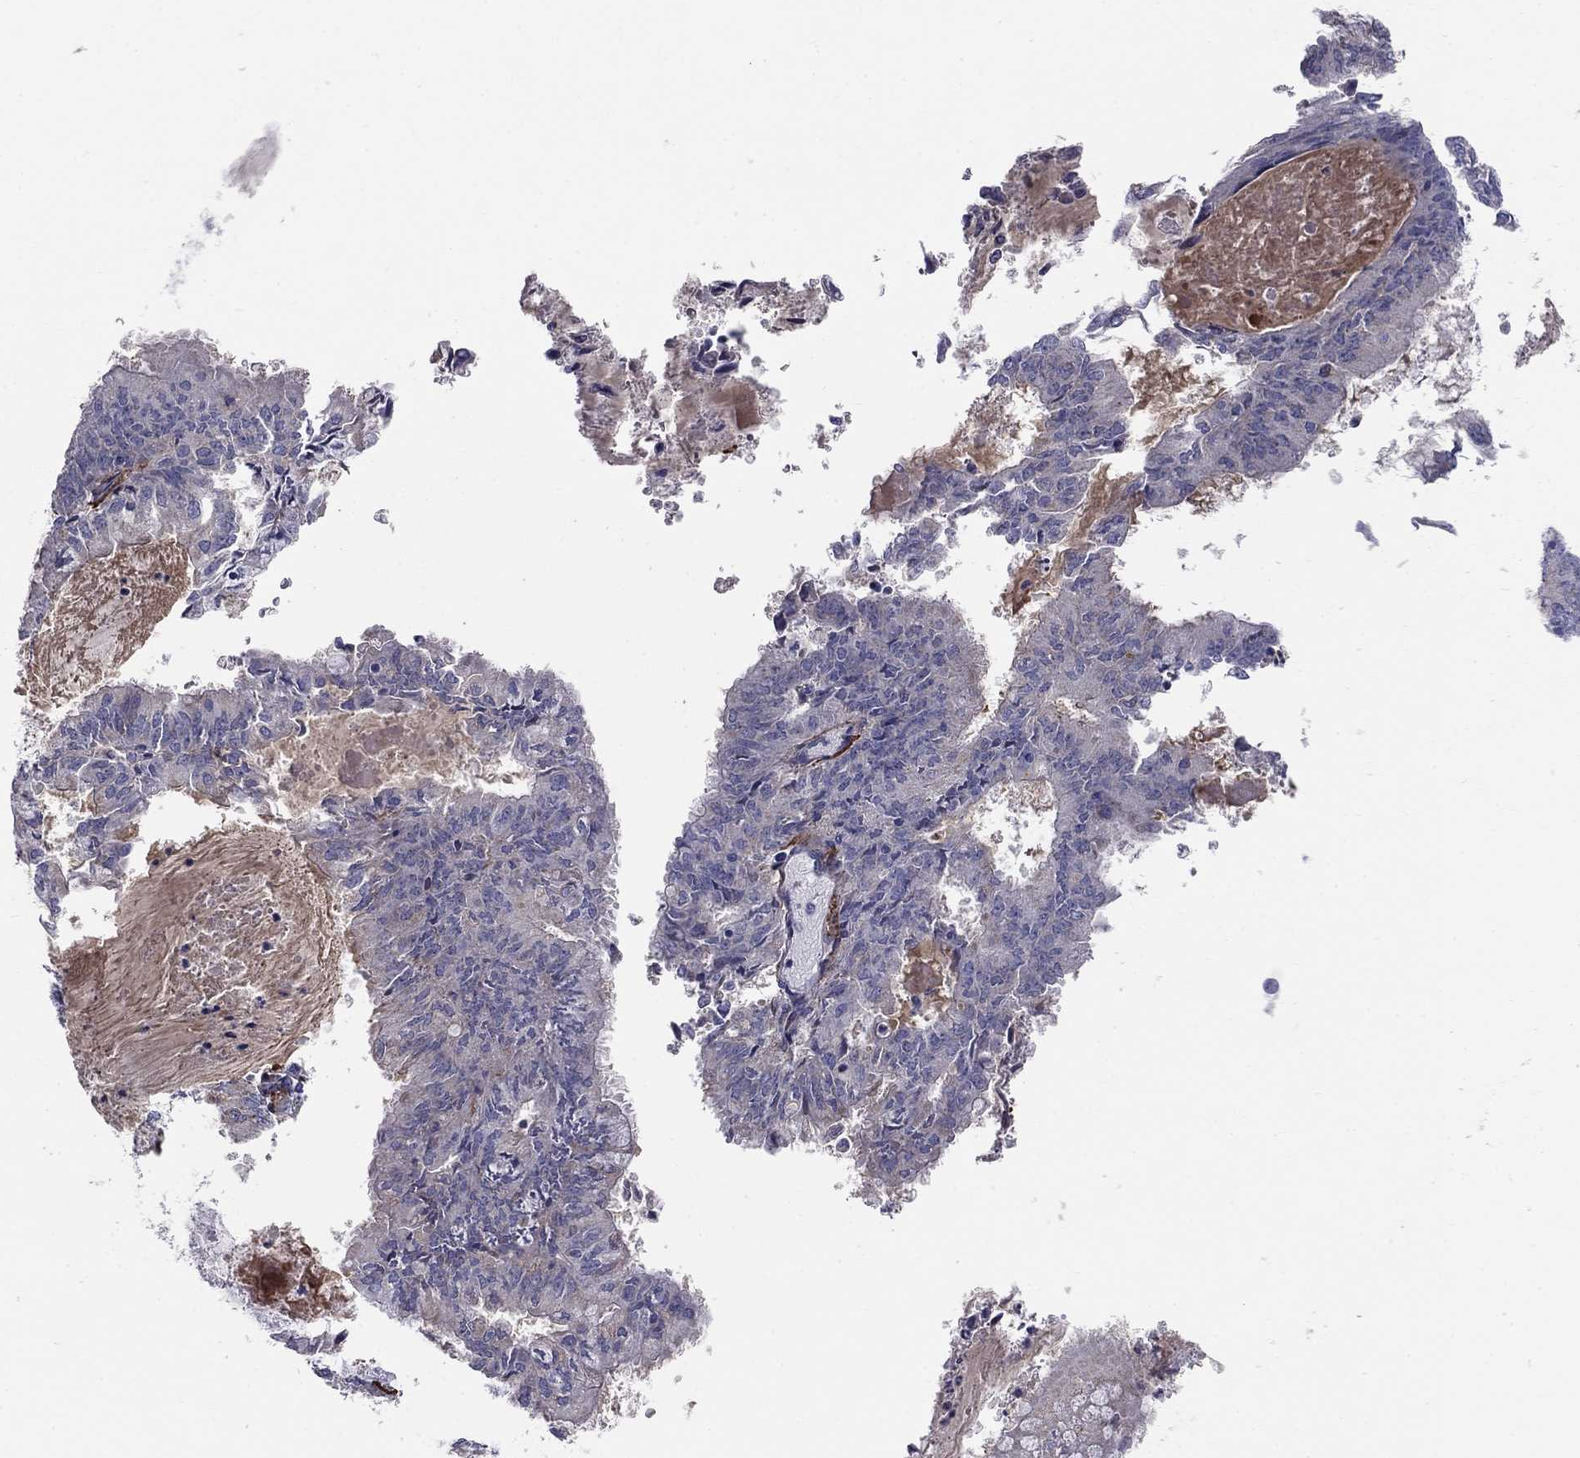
{"staining": {"intensity": "negative", "quantity": "none", "location": "none"}, "tissue": "endometrial cancer", "cell_type": "Tumor cells", "image_type": "cancer", "snomed": [{"axis": "morphology", "description": "Adenocarcinoma, NOS"}, {"axis": "topography", "description": "Endometrium"}], "caption": "High magnification brightfield microscopy of endometrial cancer (adenocarcinoma) stained with DAB (3,3'-diaminobenzidine) (brown) and counterstained with hematoxylin (blue): tumor cells show no significant positivity.", "gene": "EMP2", "patient": {"sex": "female", "age": 57}}